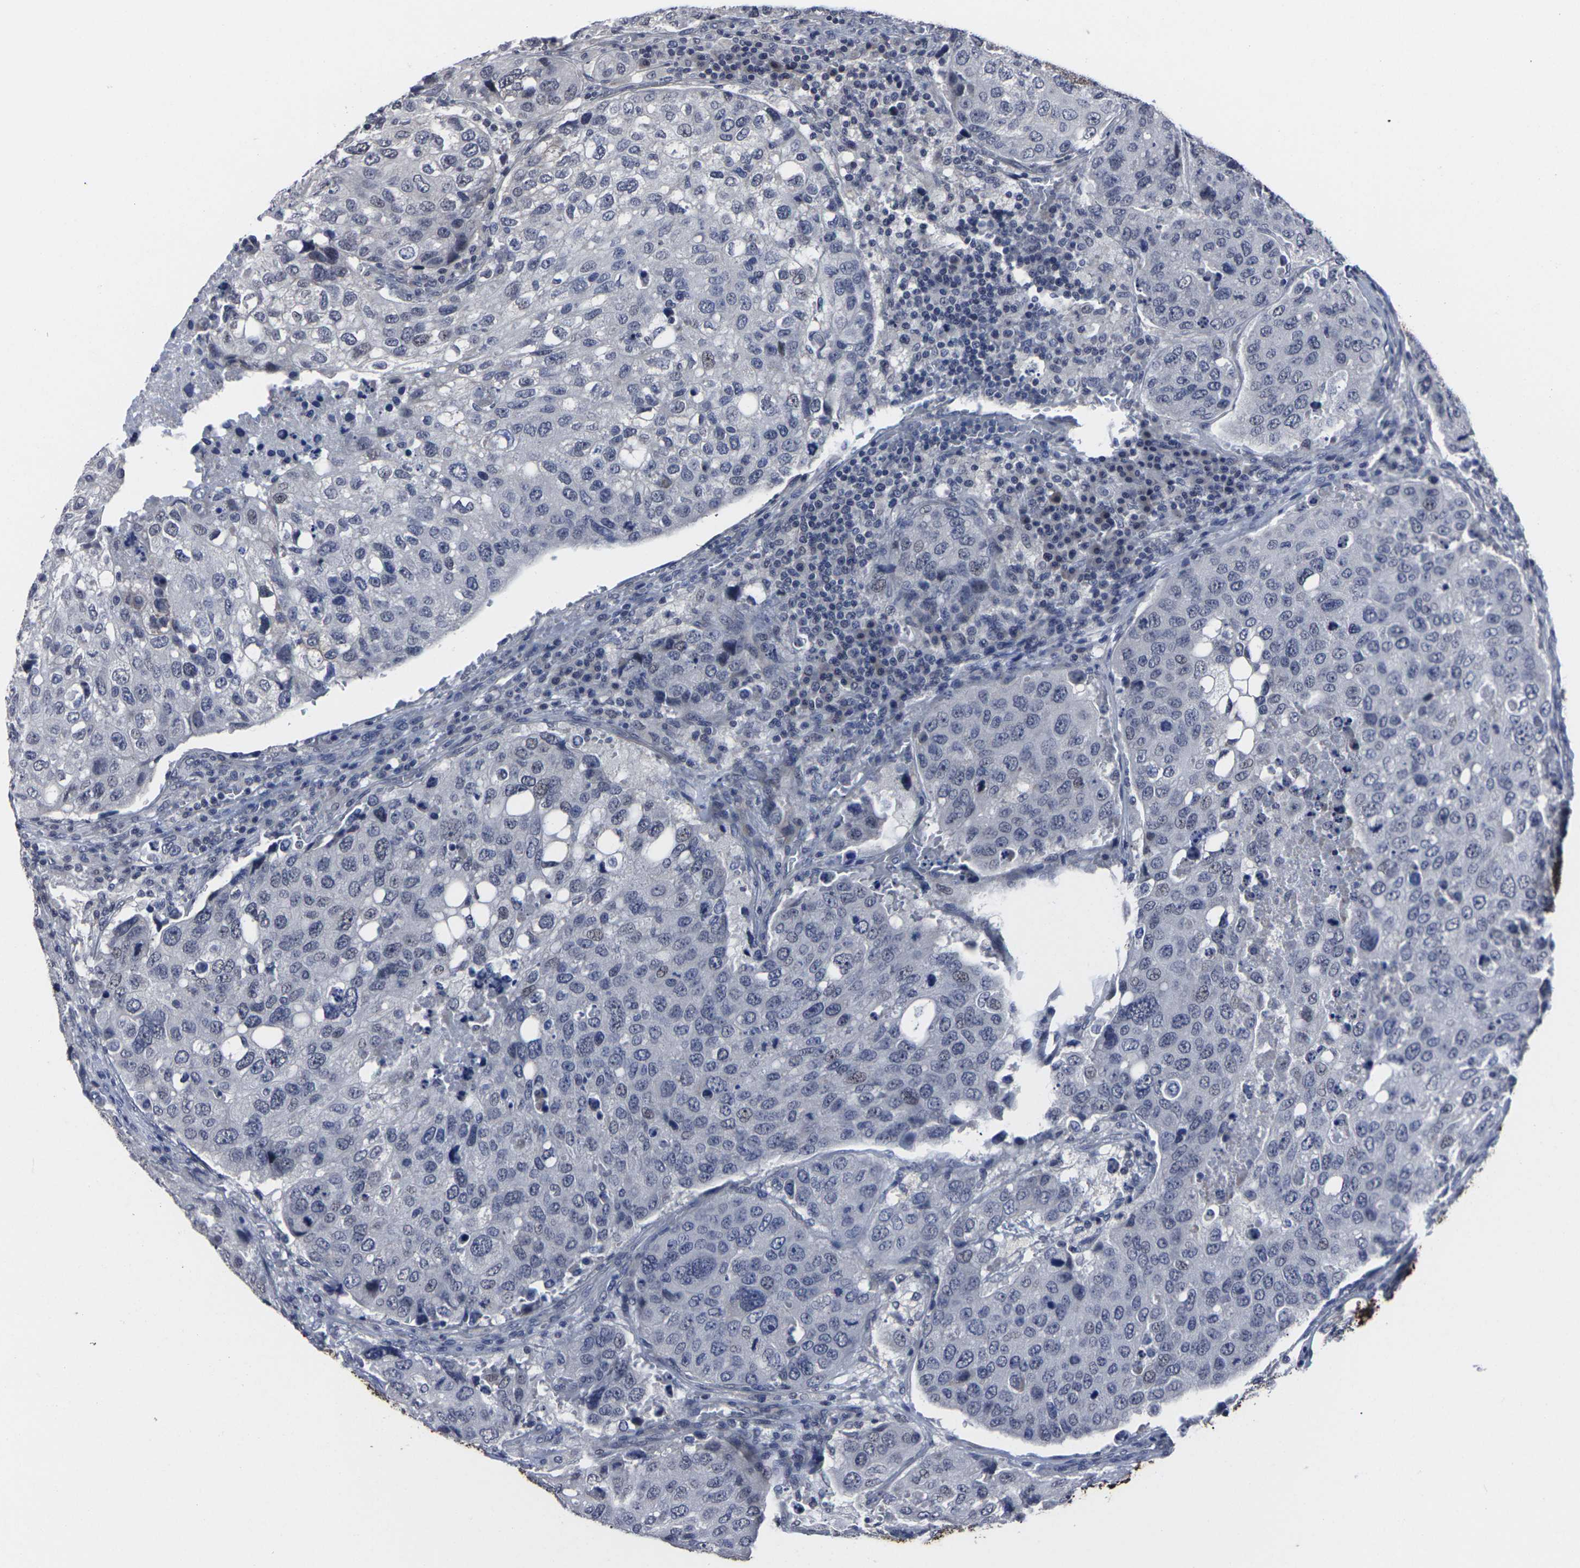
{"staining": {"intensity": "negative", "quantity": "none", "location": "none"}, "tissue": "urothelial cancer", "cell_type": "Tumor cells", "image_type": "cancer", "snomed": [{"axis": "morphology", "description": "Urothelial carcinoma, High grade"}, {"axis": "topography", "description": "Lymph node"}, {"axis": "topography", "description": "Urinary bladder"}], "caption": "This micrograph is of urothelial cancer stained with IHC to label a protein in brown with the nuclei are counter-stained blue. There is no expression in tumor cells.", "gene": "MSANTD4", "patient": {"sex": "male", "age": 51}}